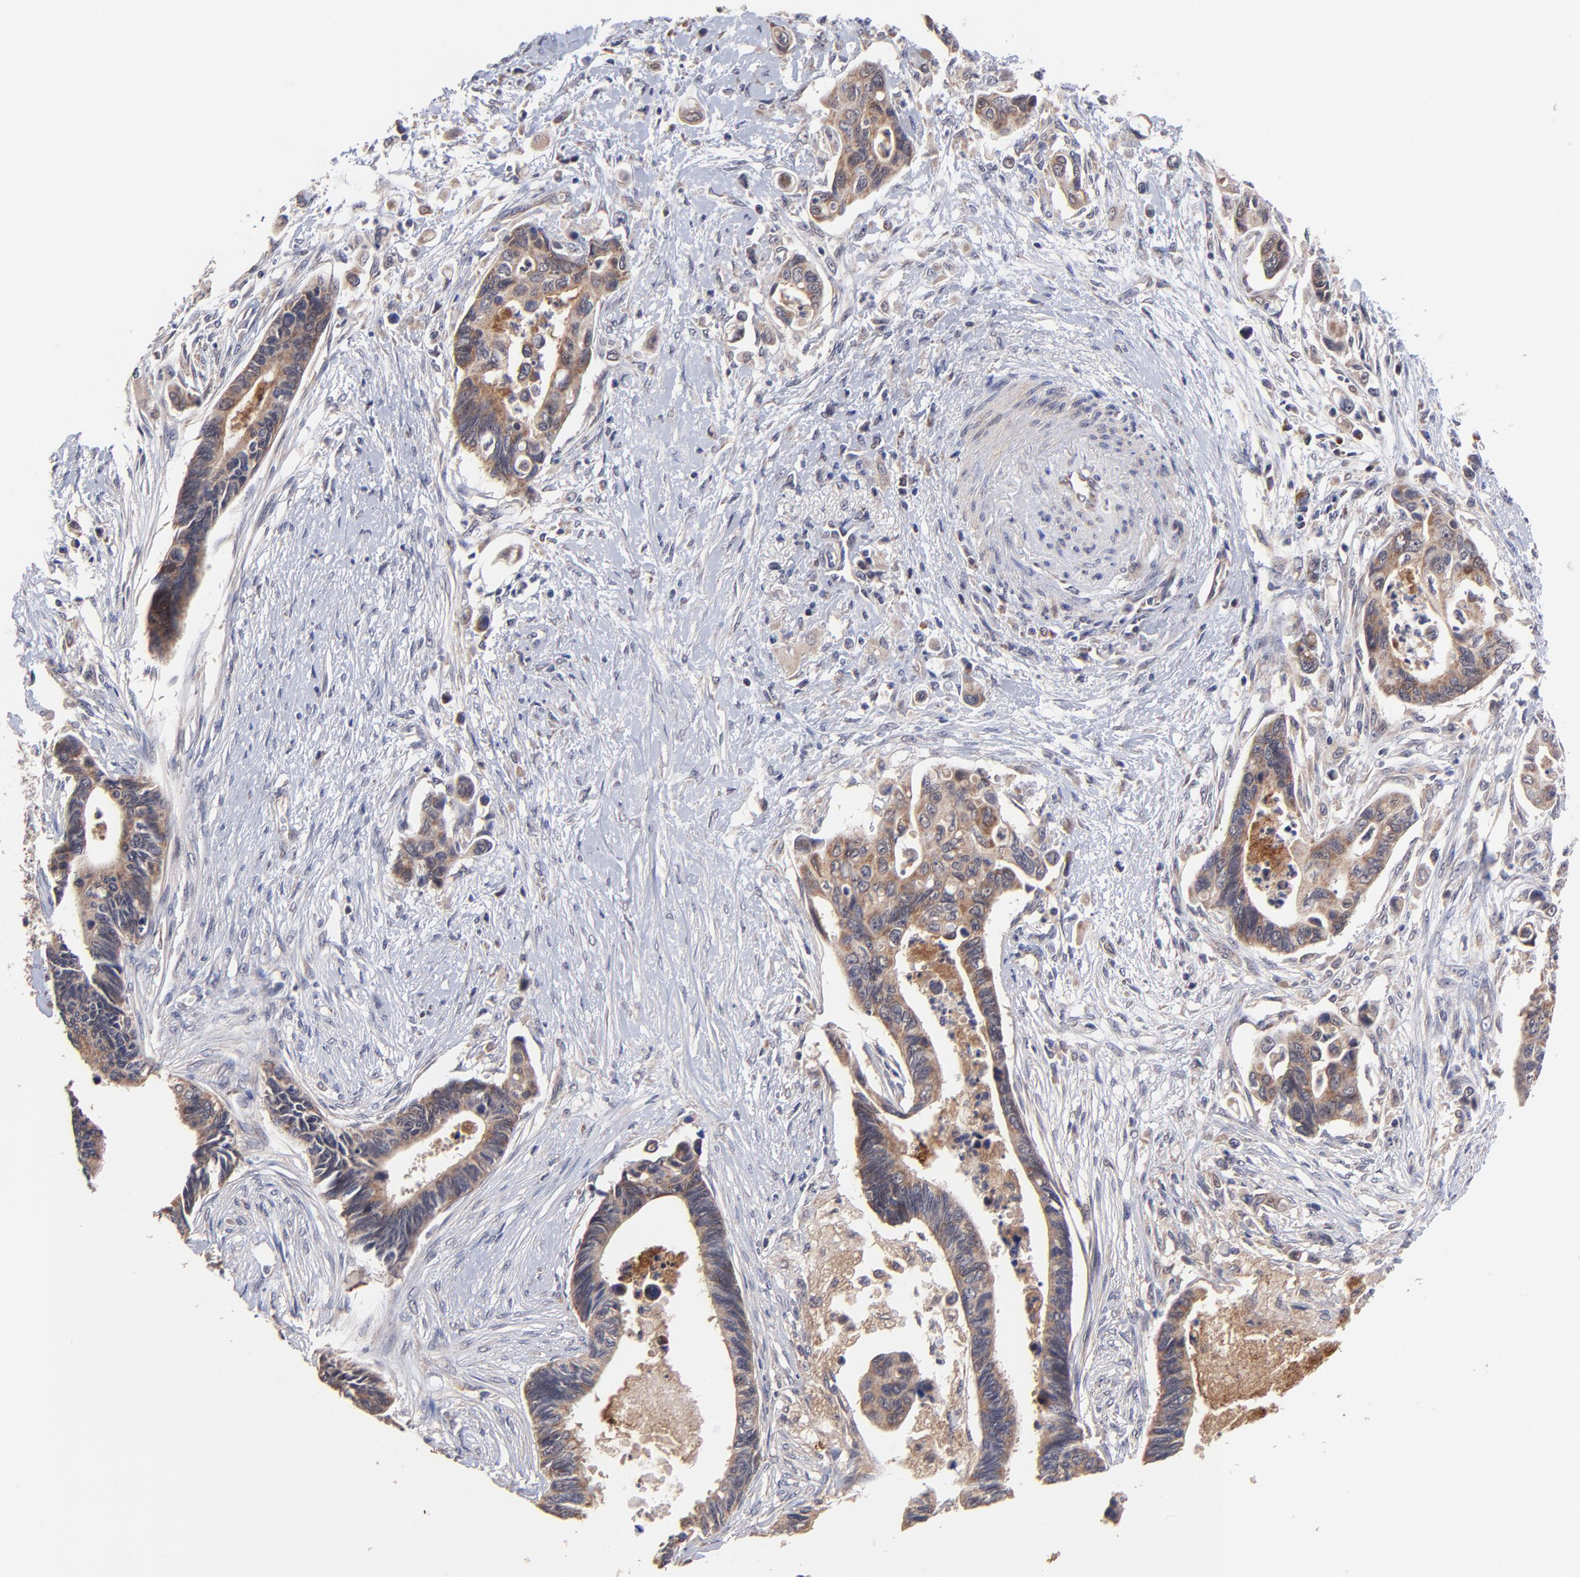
{"staining": {"intensity": "moderate", "quantity": ">75%", "location": "cytoplasmic/membranous"}, "tissue": "pancreatic cancer", "cell_type": "Tumor cells", "image_type": "cancer", "snomed": [{"axis": "morphology", "description": "Adenocarcinoma, NOS"}, {"axis": "topography", "description": "Pancreas"}], "caption": "Pancreatic adenocarcinoma stained with a protein marker displays moderate staining in tumor cells.", "gene": "BAIAP2L2", "patient": {"sex": "female", "age": 70}}